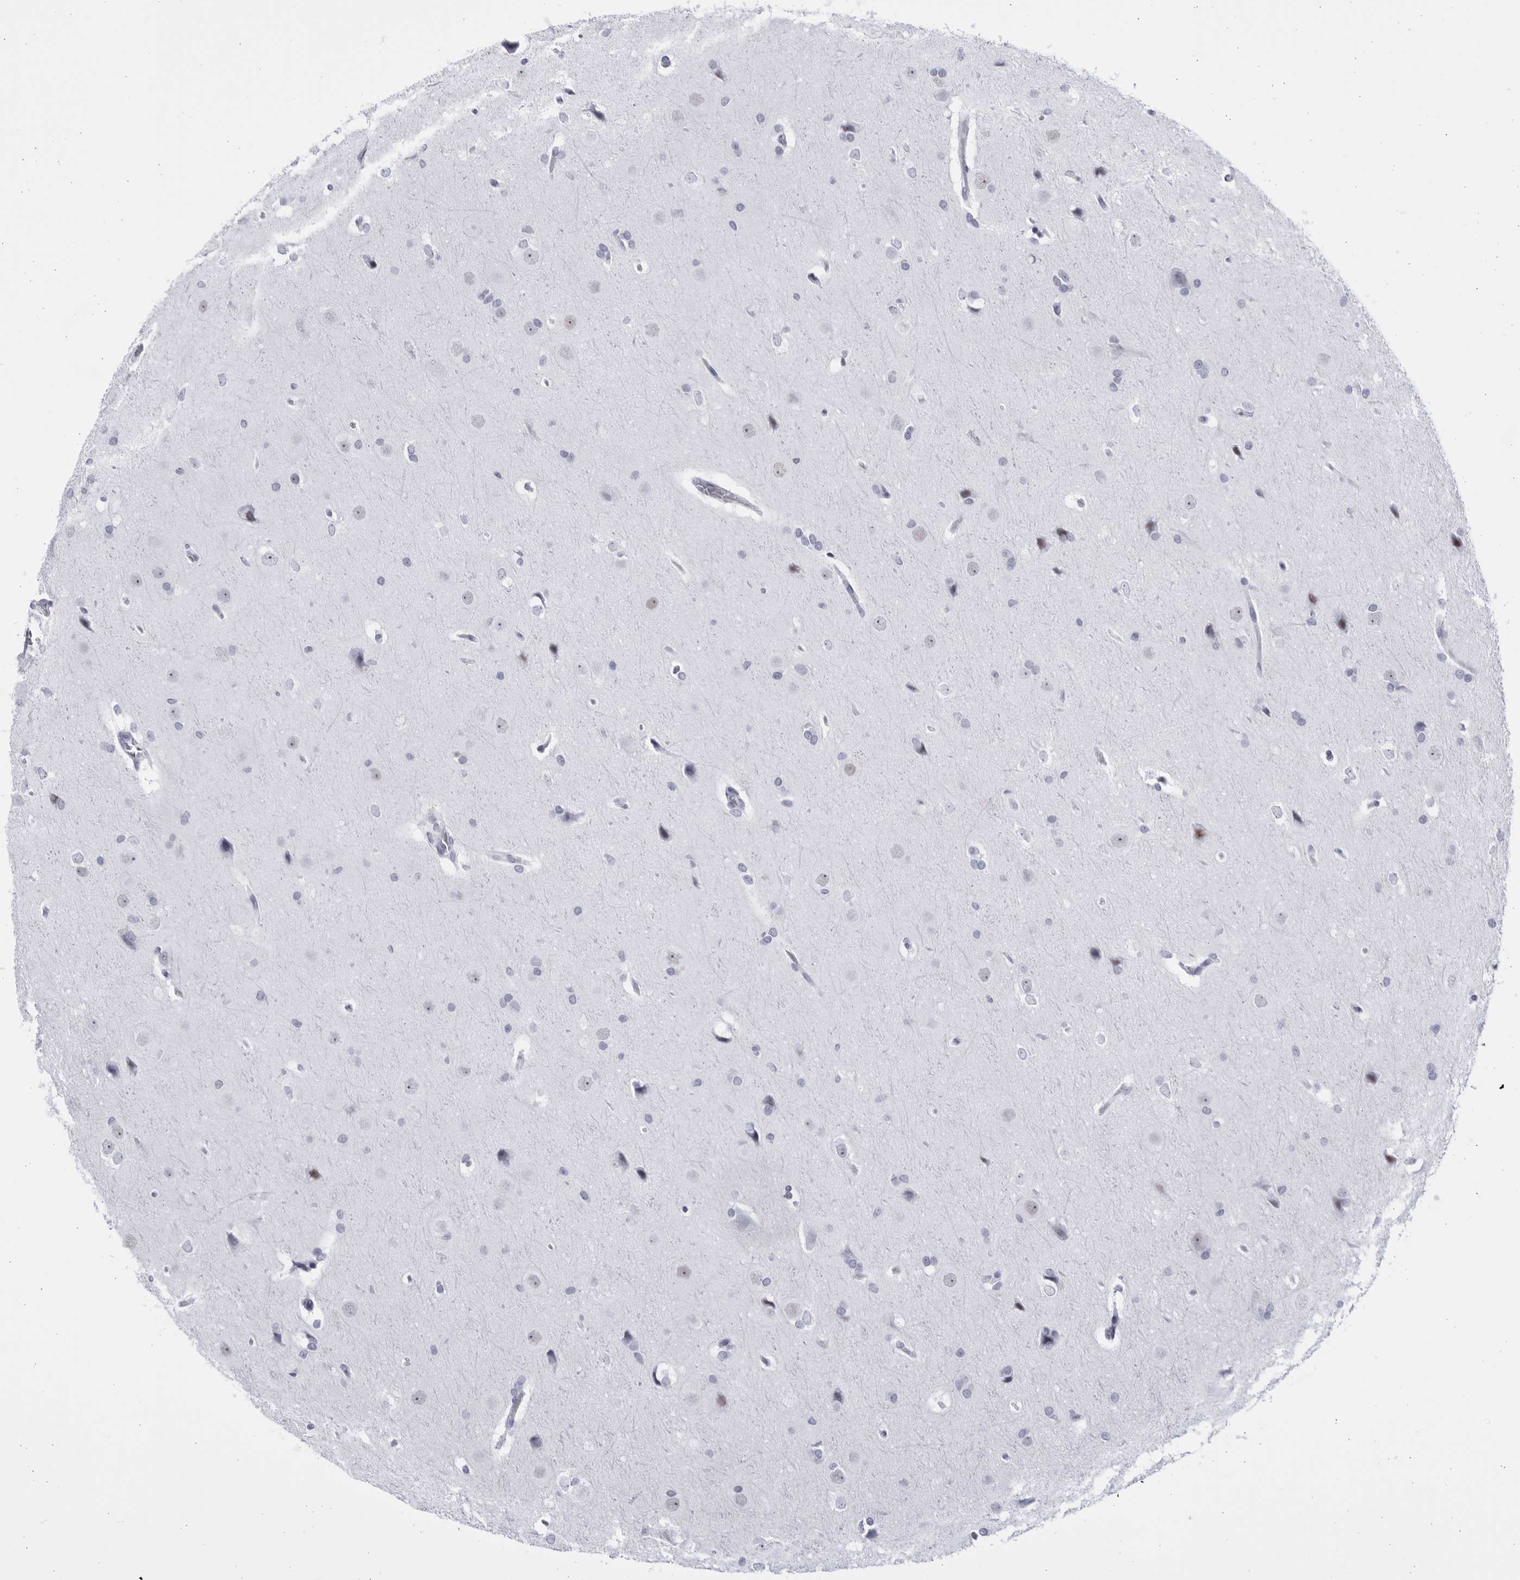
{"staining": {"intensity": "negative", "quantity": "none", "location": "none"}, "tissue": "glioma", "cell_type": "Tumor cells", "image_type": "cancer", "snomed": [{"axis": "morphology", "description": "Glioma, malignant, Low grade"}, {"axis": "topography", "description": "Brain"}], "caption": "The IHC micrograph has no significant staining in tumor cells of malignant glioma (low-grade) tissue.", "gene": "CCDC181", "patient": {"sex": "female", "age": 37}}